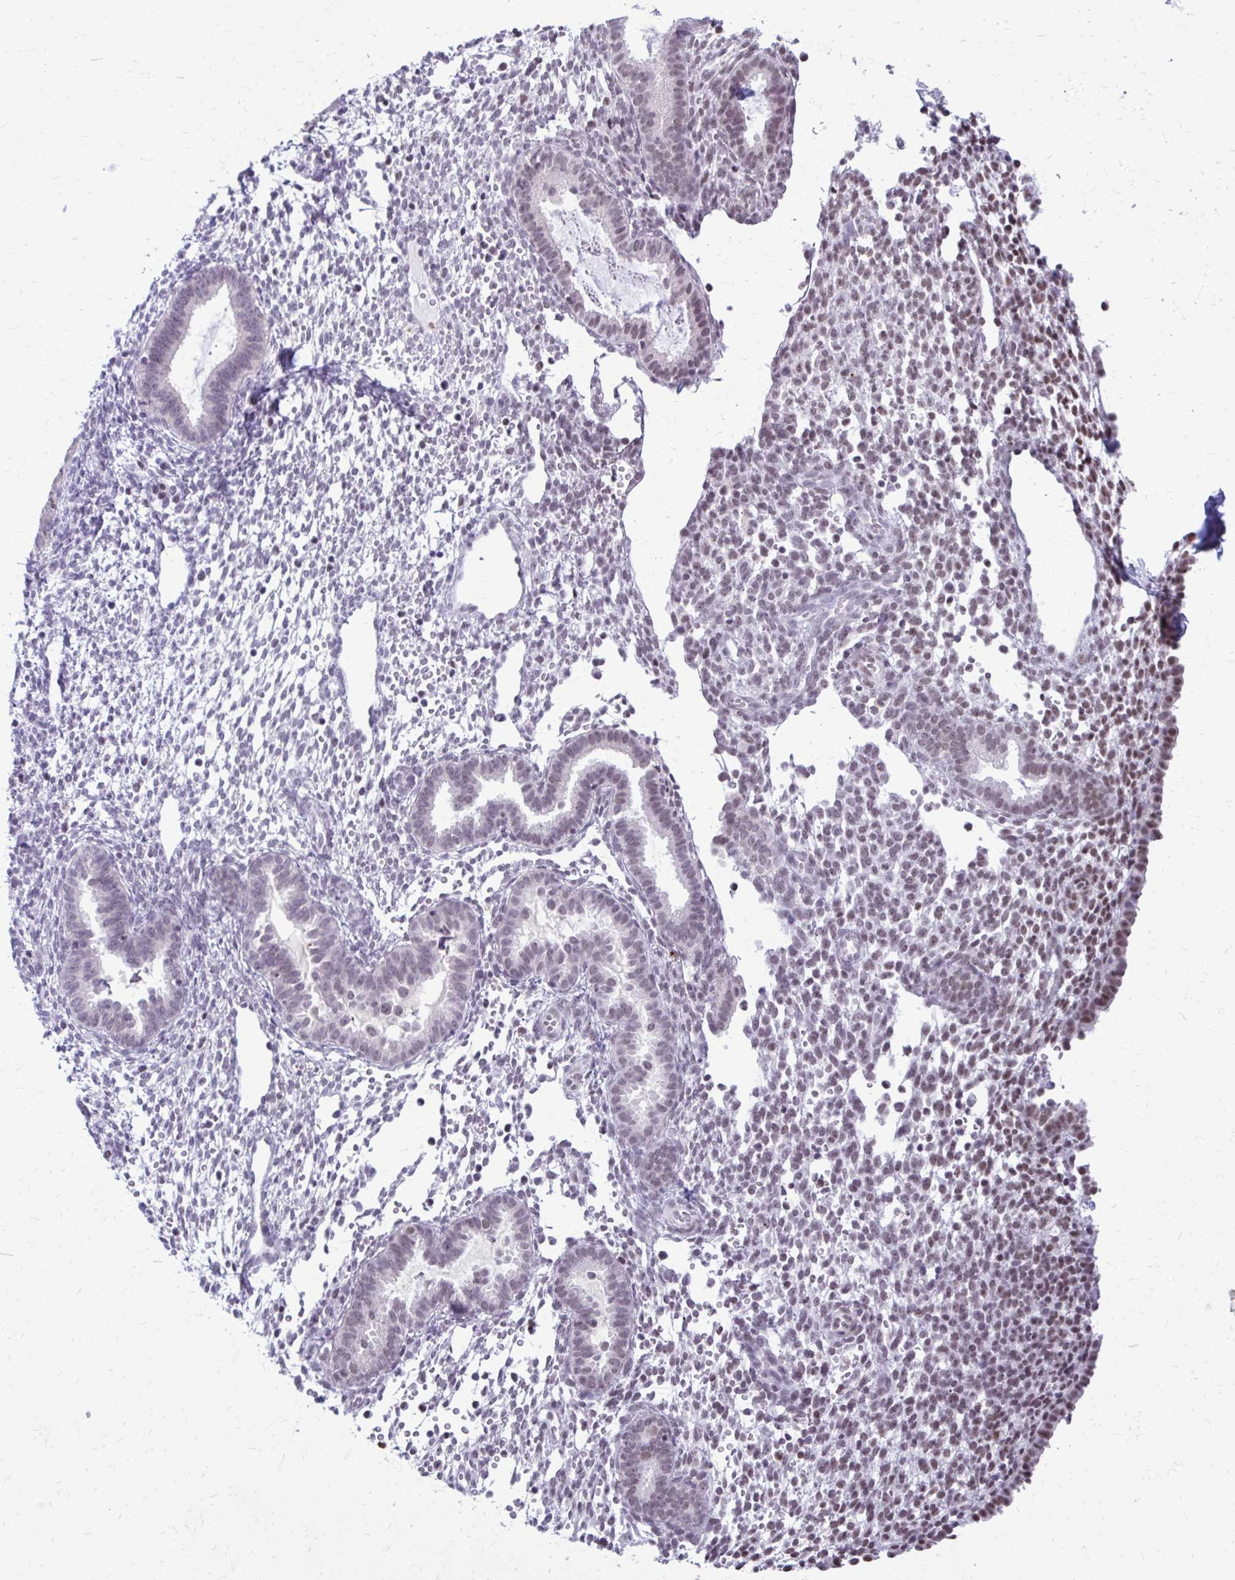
{"staining": {"intensity": "negative", "quantity": "none", "location": "none"}, "tissue": "endometrium", "cell_type": "Cells in endometrial stroma", "image_type": "normal", "snomed": [{"axis": "morphology", "description": "Normal tissue, NOS"}, {"axis": "topography", "description": "Endometrium"}], "caption": "The image shows no staining of cells in endometrial stroma in normal endometrium.", "gene": "PROSER1", "patient": {"sex": "female", "age": 36}}